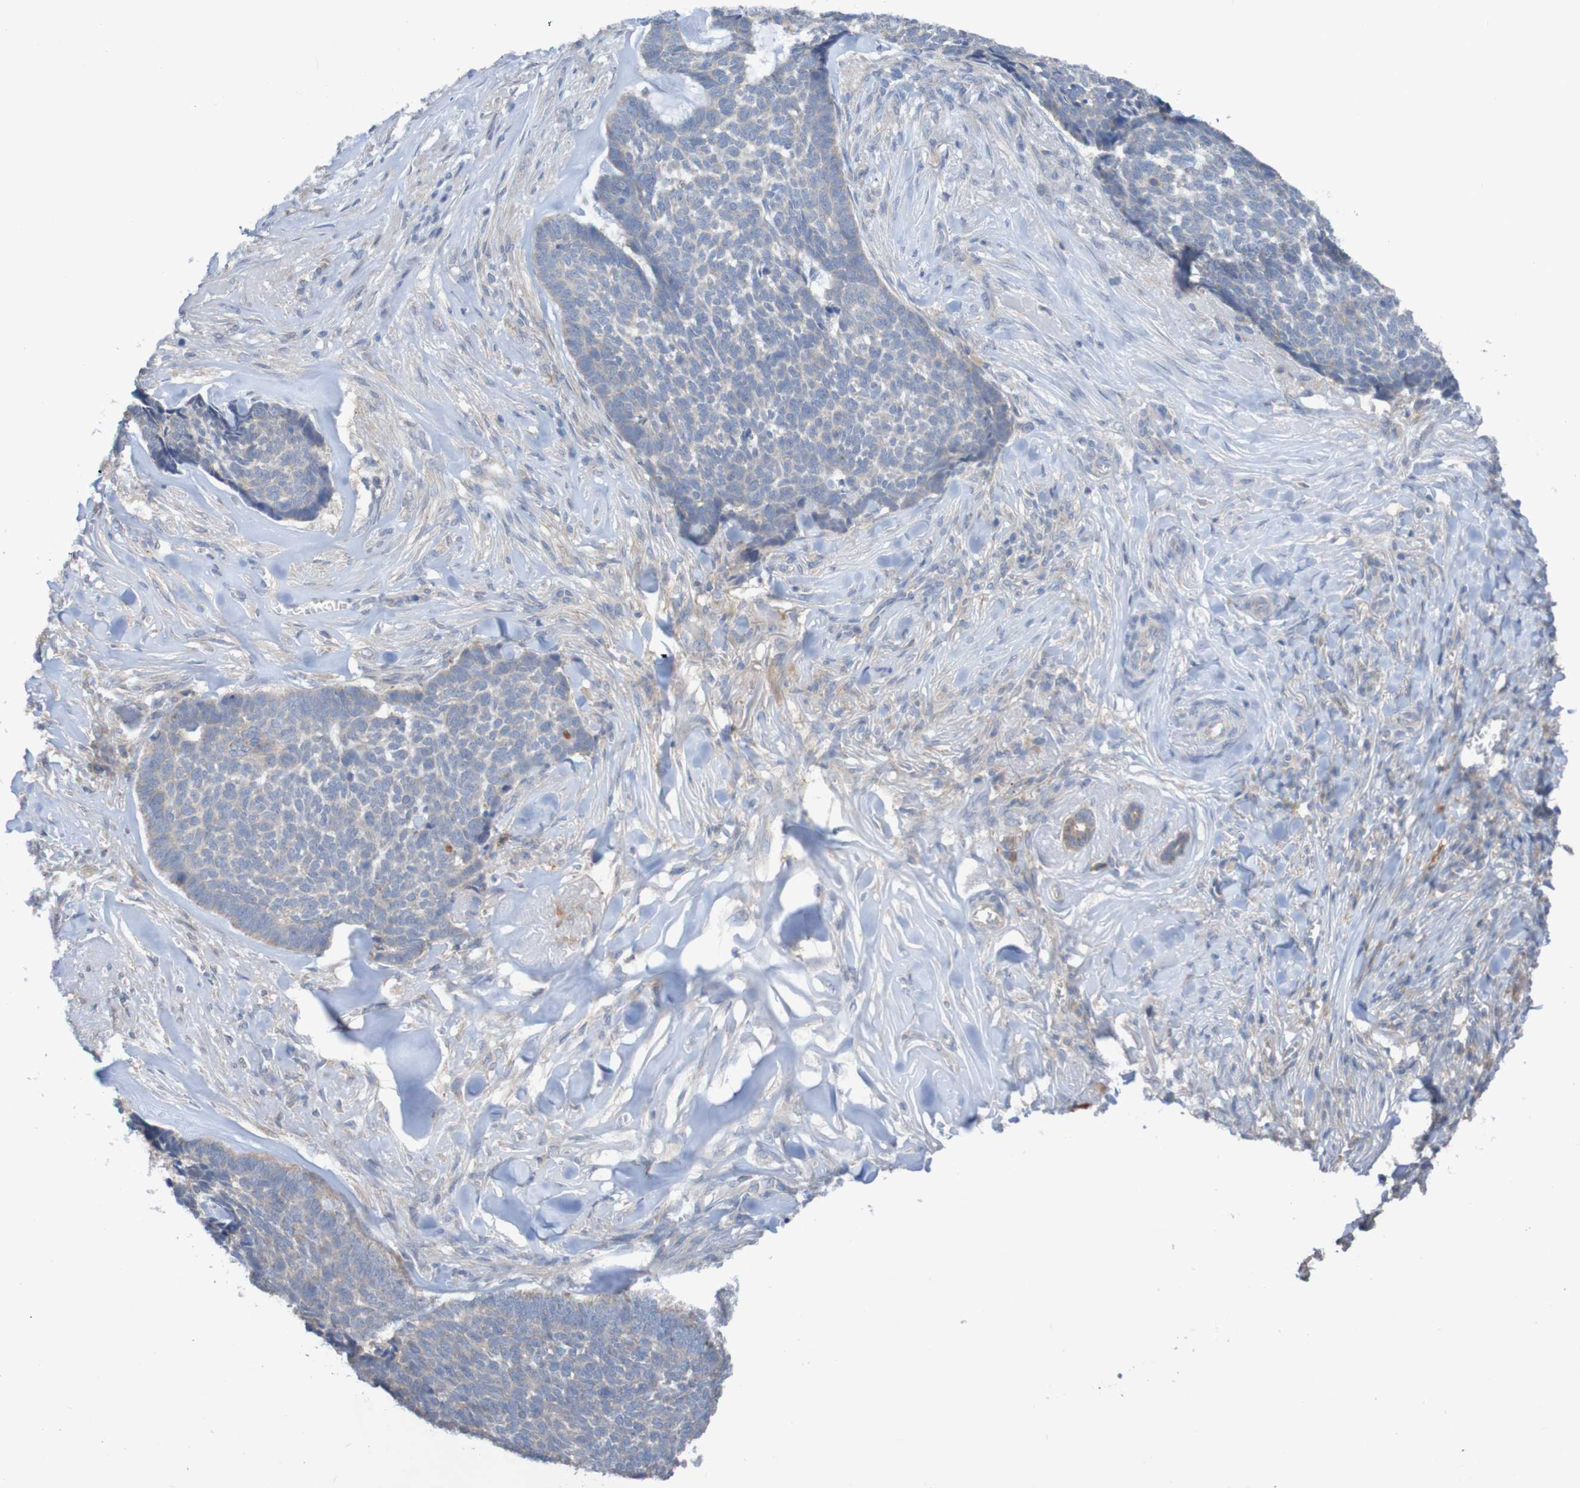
{"staining": {"intensity": "negative", "quantity": "none", "location": "none"}, "tissue": "skin cancer", "cell_type": "Tumor cells", "image_type": "cancer", "snomed": [{"axis": "morphology", "description": "Basal cell carcinoma"}, {"axis": "topography", "description": "Skin"}], "caption": "The image exhibits no significant expression in tumor cells of skin cancer (basal cell carcinoma).", "gene": "PHYH", "patient": {"sex": "male", "age": 84}}